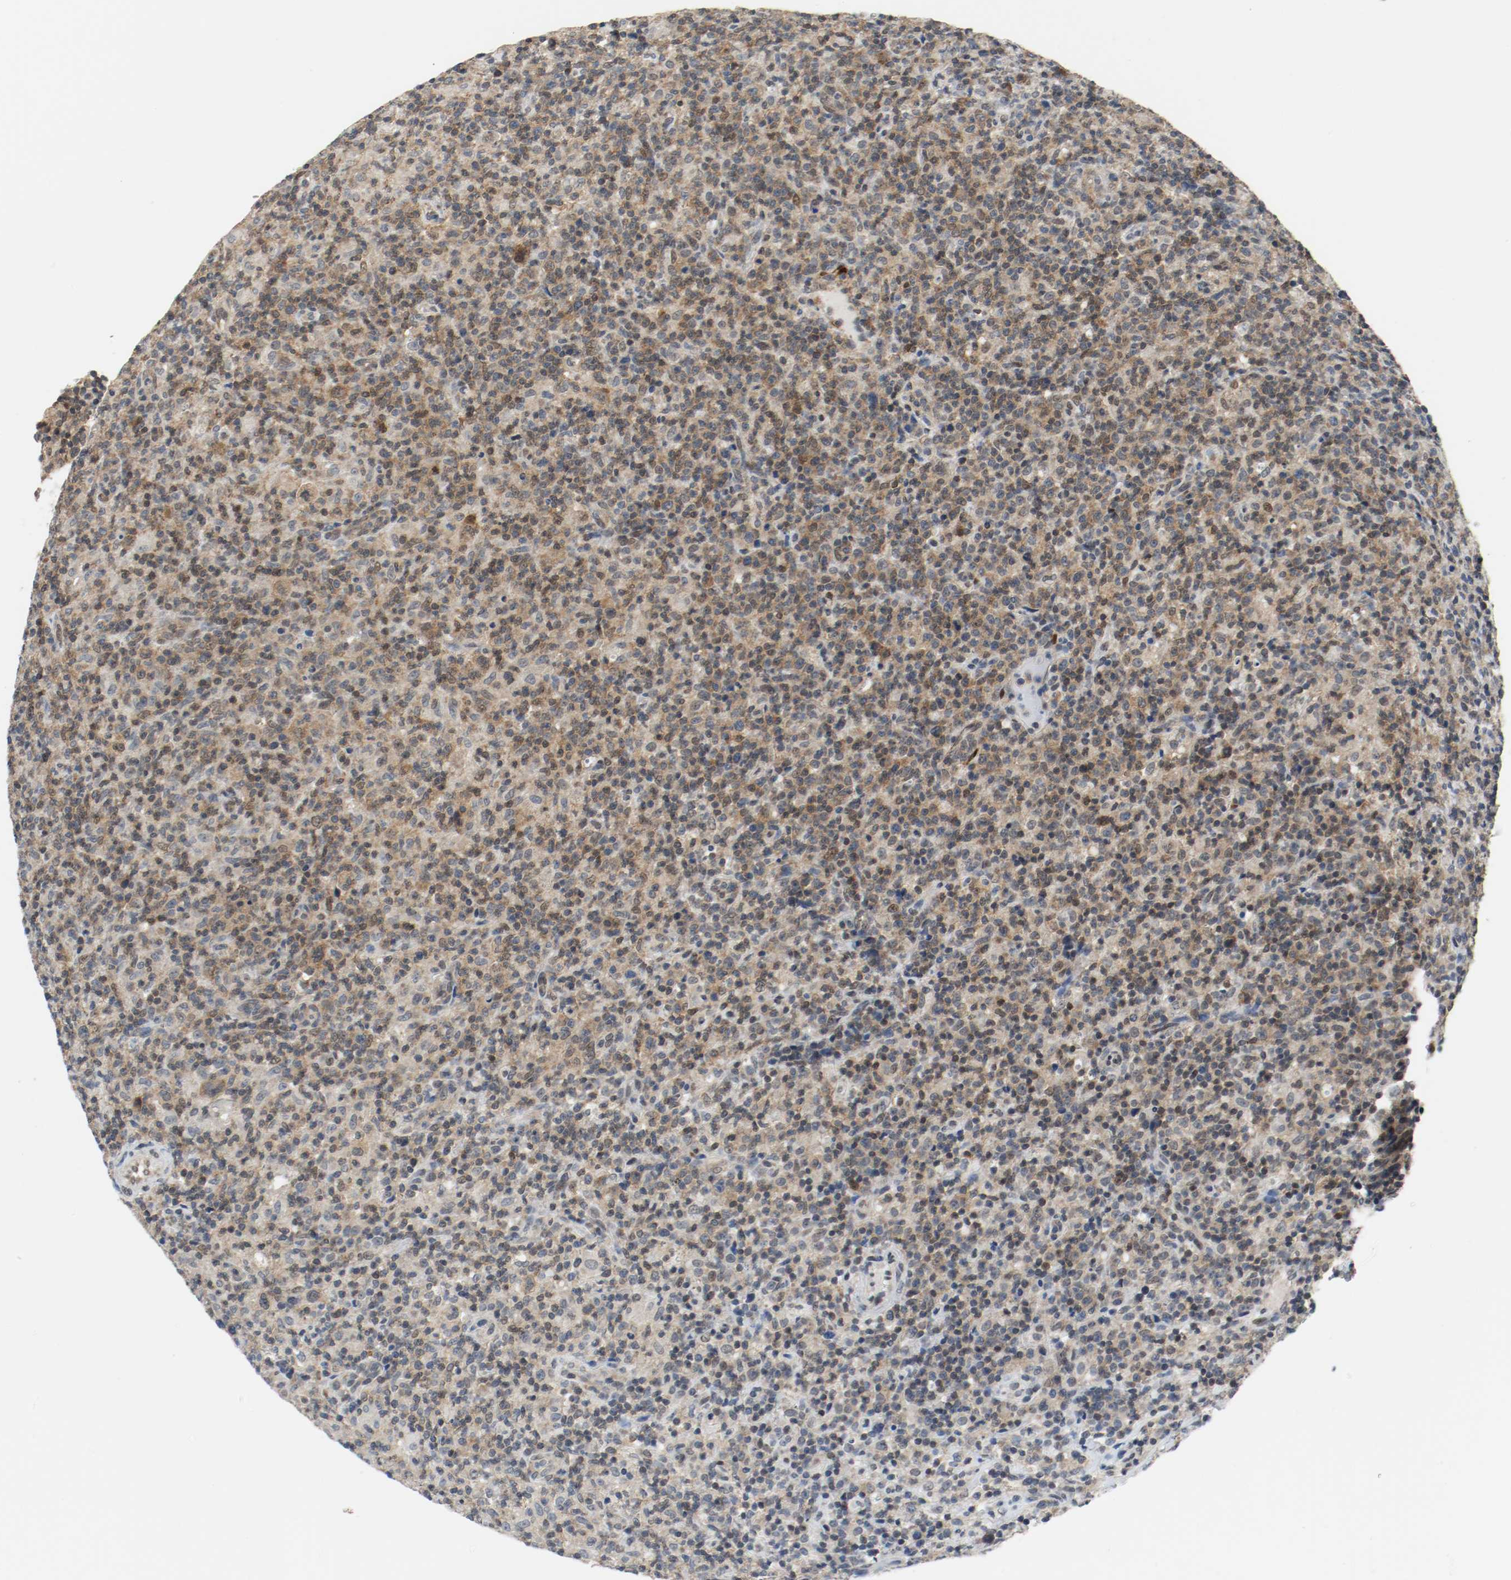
{"staining": {"intensity": "weak", "quantity": ">75%", "location": "cytoplasmic/membranous,nuclear"}, "tissue": "lymphoma", "cell_type": "Tumor cells", "image_type": "cancer", "snomed": [{"axis": "morphology", "description": "Hodgkin's disease, NOS"}, {"axis": "topography", "description": "Lymph node"}], "caption": "Tumor cells show low levels of weak cytoplasmic/membranous and nuclear expression in about >75% of cells in human lymphoma.", "gene": "PPME1", "patient": {"sex": "male", "age": 65}}